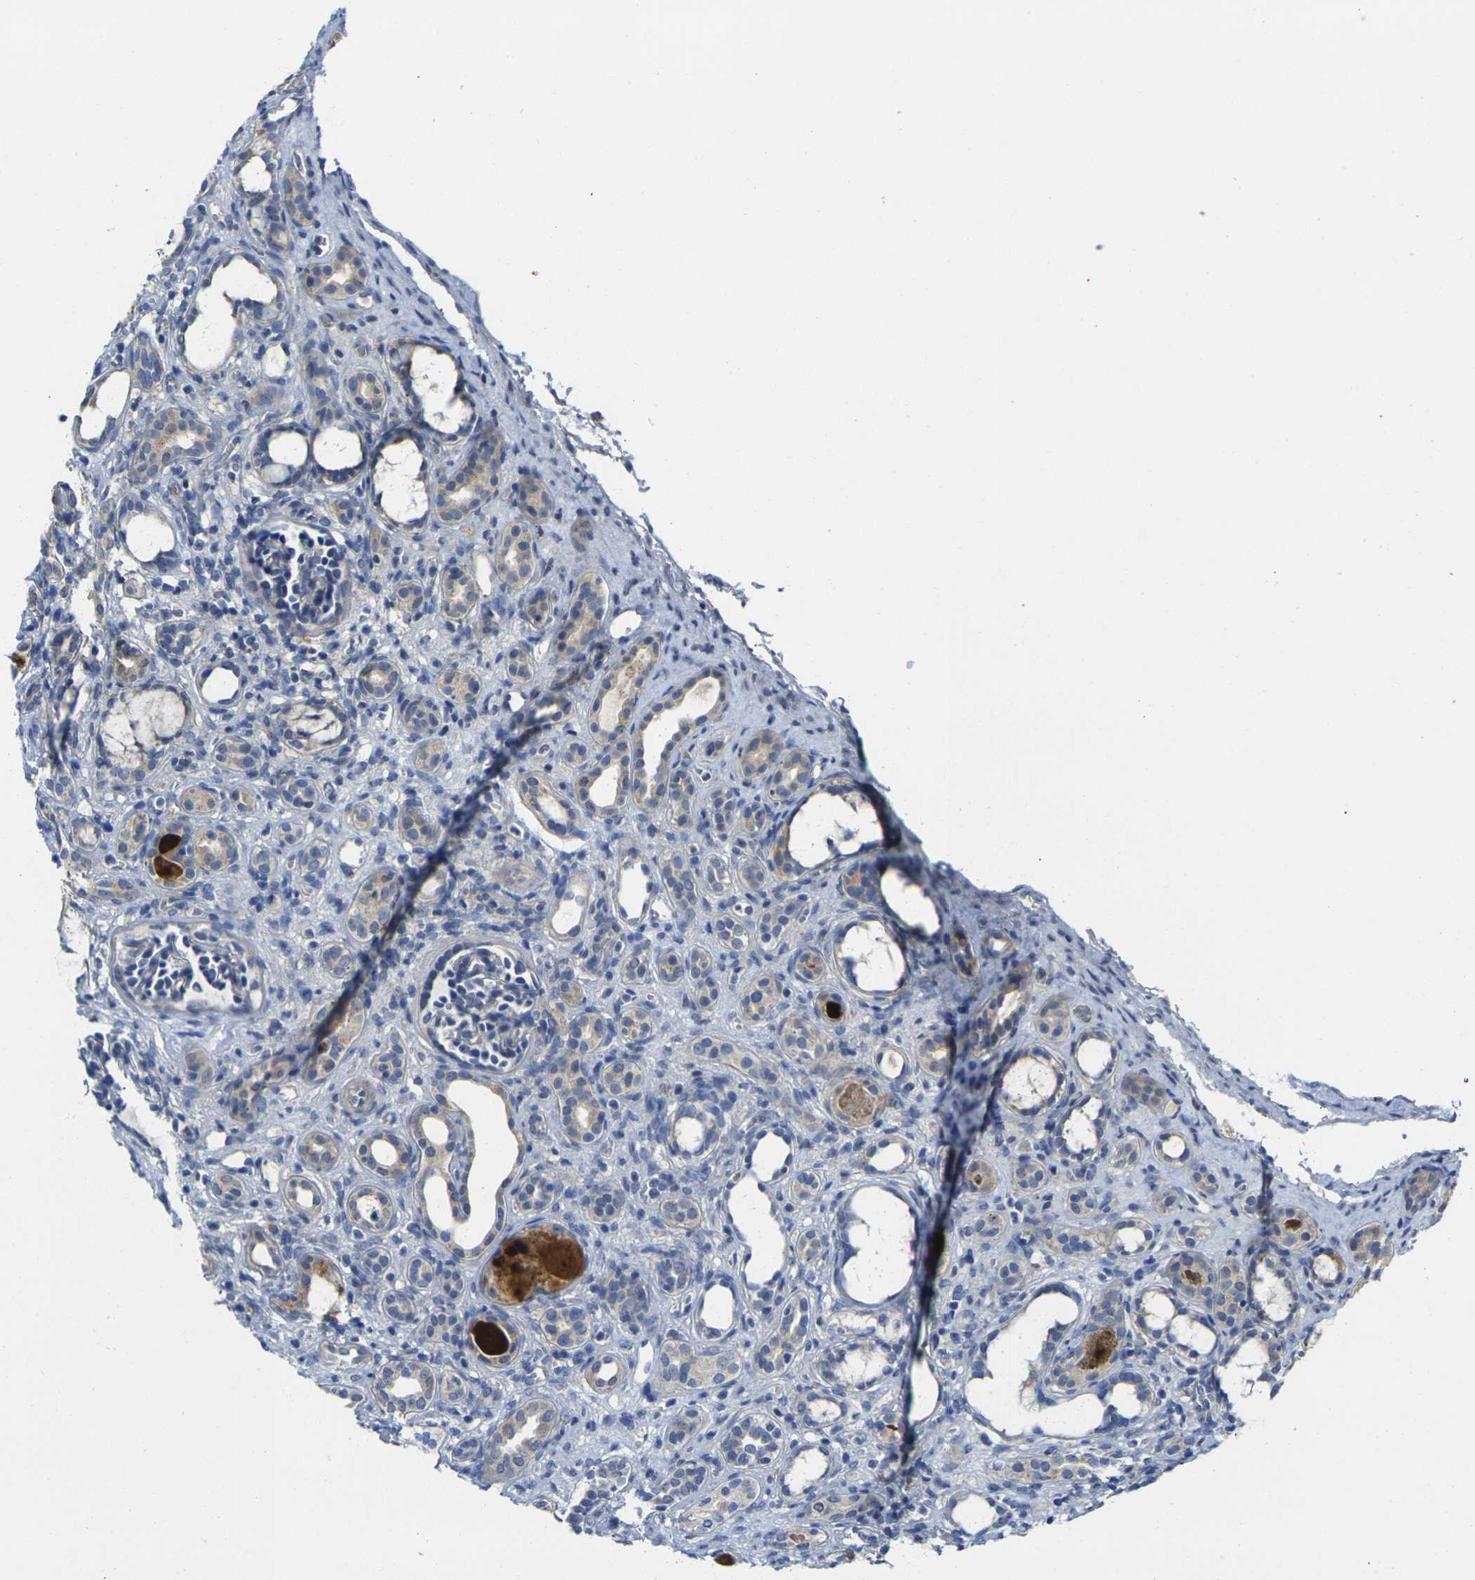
{"staining": {"intensity": "negative", "quantity": "none", "location": "none"}, "tissue": "kidney", "cell_type": "Cells in glomeruli", "image_type": "normal", "snomed": [{"axis": "morphology", "description": "Normal tissue, NOS"}, {"axis": "topography", "description": "Kidney"}], "caption": "Immunohistochemical staining of normal kidney exhibits no significant expression in cells in glomeruli. Nuclei are stained in blue.", "gene": "GNA12", "patient": {"sex": "male", "age": 7}}